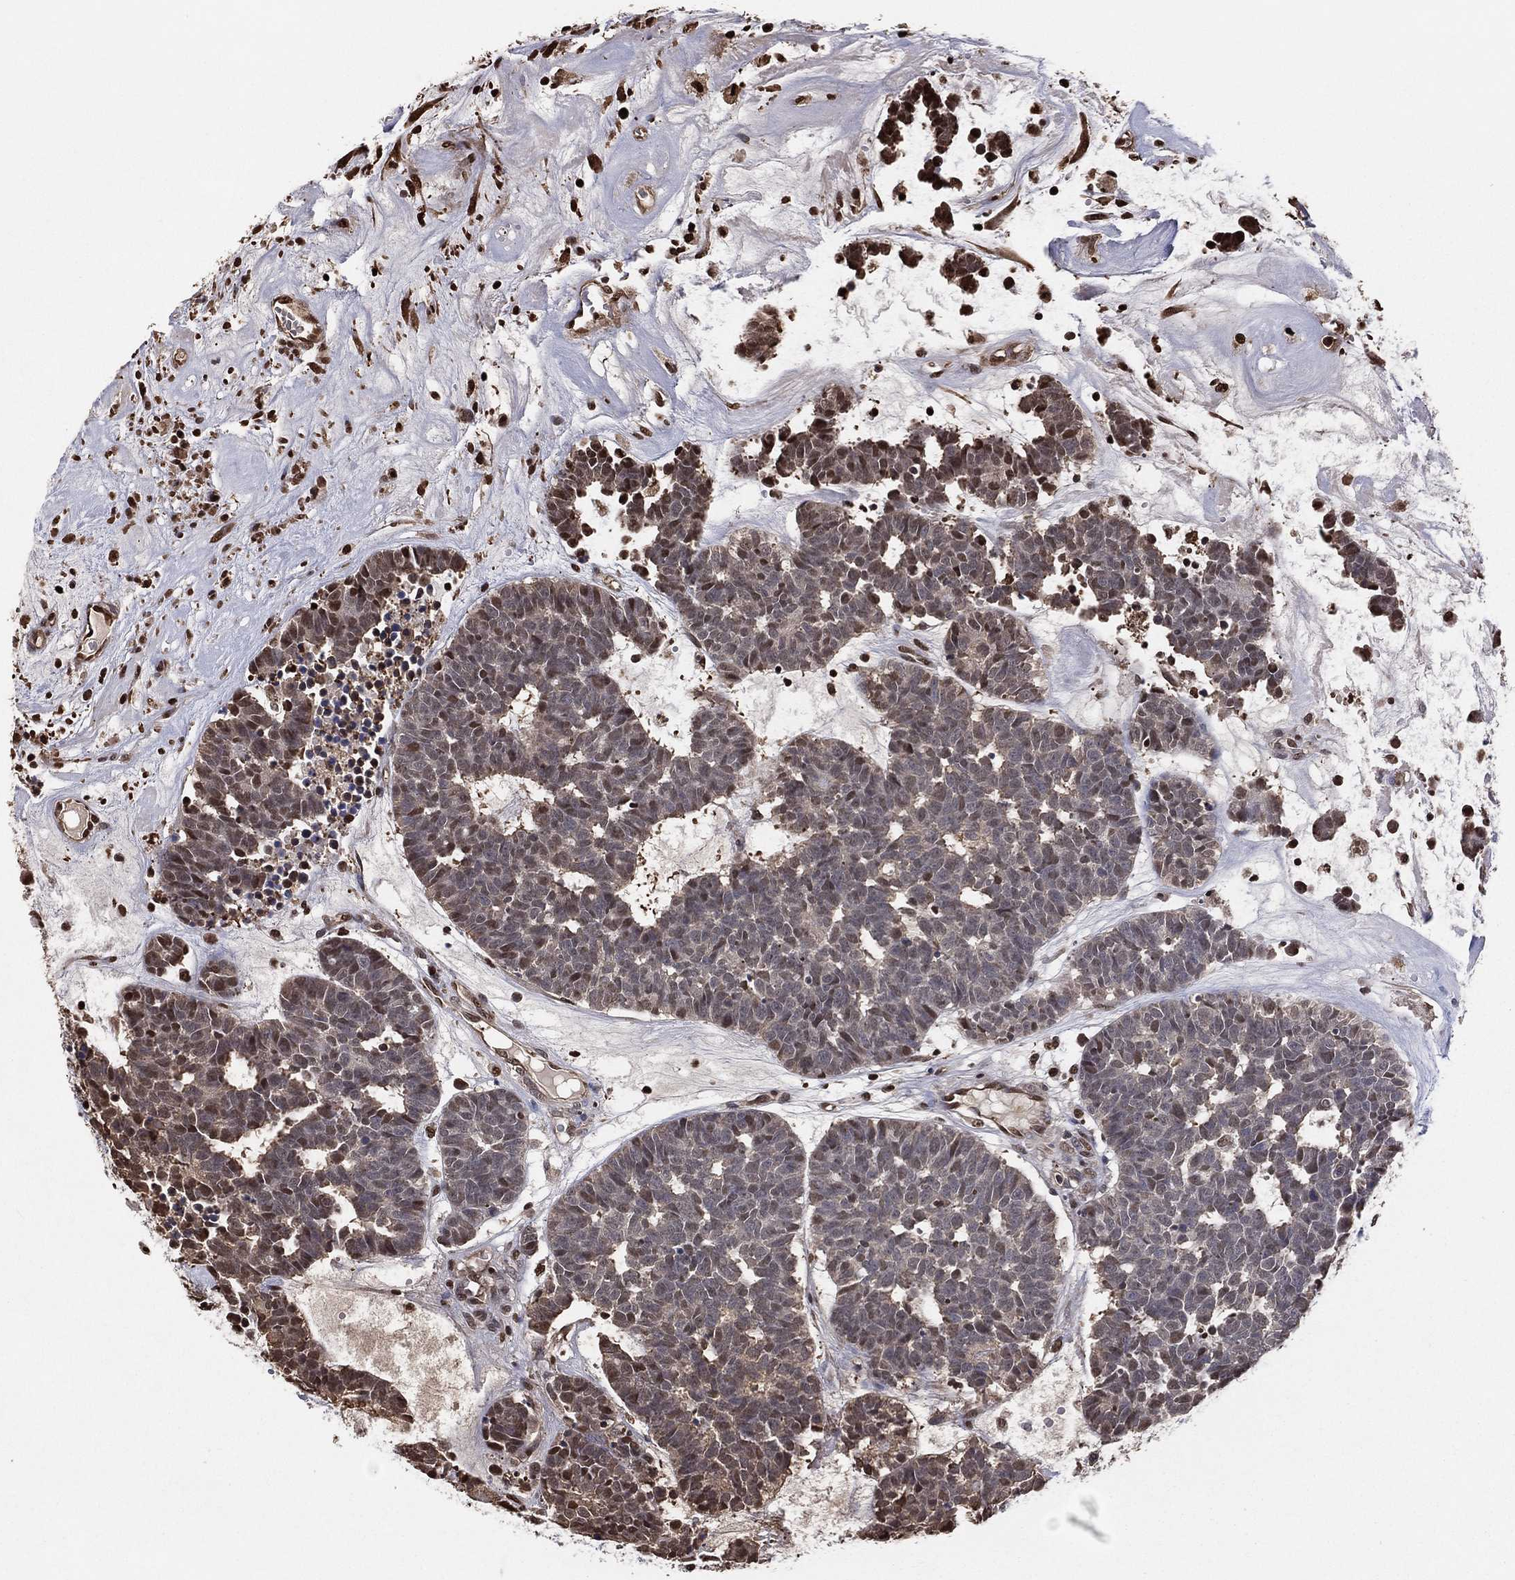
{"staining": {"intensity": "strong", "quantity": "25%-75%", "location": "cytoplasmic/membranous,nuclear"}, "tissue": "head and neck cancer", "cell_type": "Tumor cells", "image_type": "cancer", "snomed": [{"axis": "morphology", "description": "Adenocarcinoma, NOS"}, {"axis": "topography", "description": "Head-Neck"}], "caption": "This is a micrograph of immunohistochemistry staining of head and neck adenocarcinoma, which shows strong staining in the cytoplasmic/membranous and nuclear of tumor cells.", "gene": "GAPDH", "patient": {"sex": "female", "age": 81}}